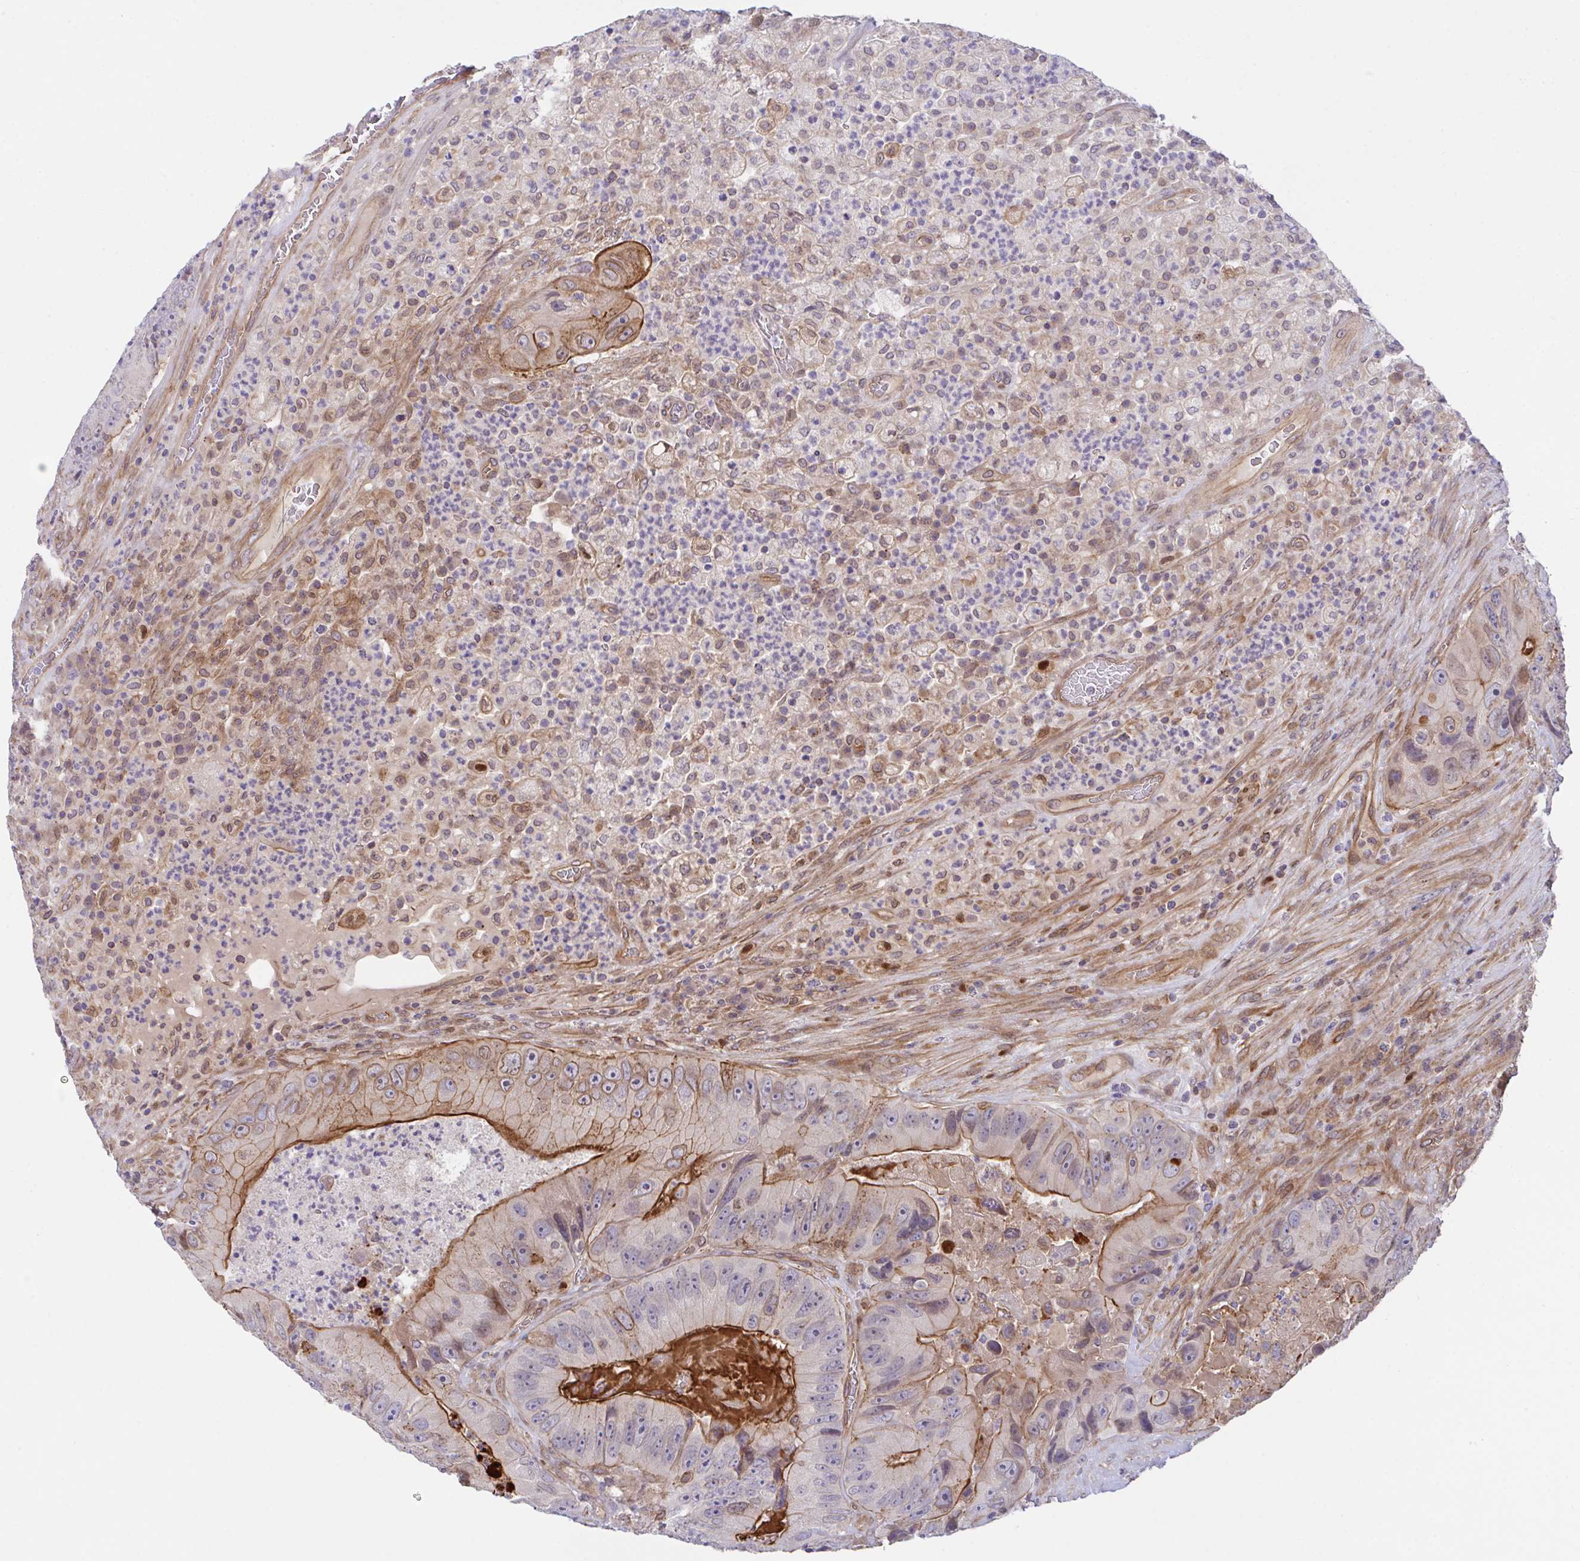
{"staining": {"intensity": "strong", "quantity": "<25%", "location": "cytoplasmic/membranous"}, "tissue": "colorectal cancer", "cell_type": "Tumor cells", "image_type": "cancer", "snomed": [{"axis": "morphology", "description": "Adenocarcinoma, NOS"}, {"axis": "topography", "description": "Colon"}], "caption": "Immunohistochemical staining of human adenocarcinoma (colorectal) exhibits medium levels of strong cytoplasmic/membranous staining in about <25% of tumor cells.", "gene": "ZBED3", "patient": {"sex": "female", "age": 86}}